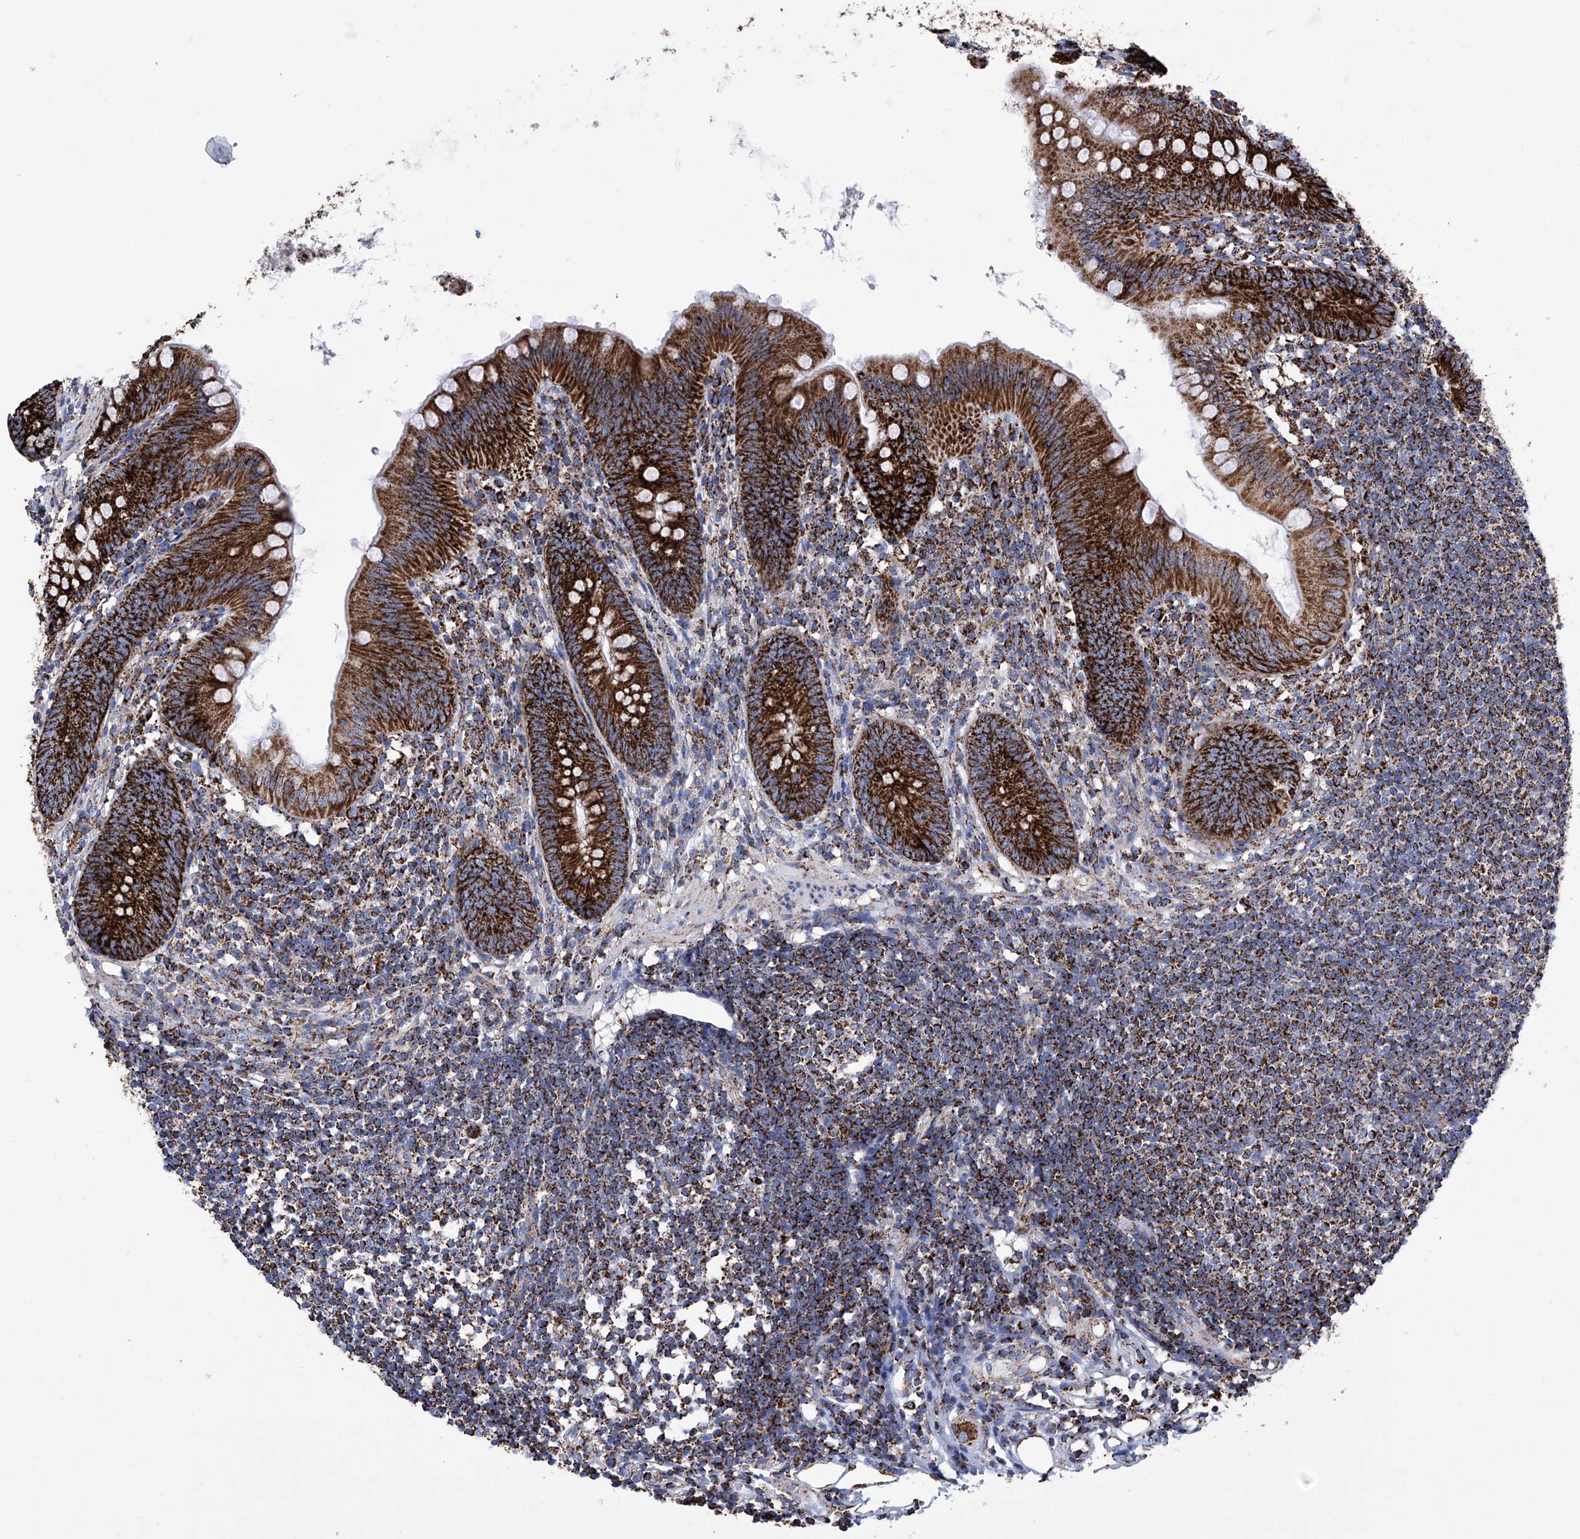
{"staining": {"intensity": "strong", "quantity": ">75%", "location": "cytoplasmic/membranous"}, "tissue": "appendix", "cell_type": "Glandular cells", "image_type": "normal", "snomed": [{"axis": "morphology", "description": "Normal tissue, NOS"}, {"axis": "topography", "description": "Appendix"}], "caption": "This image shows benign appendix stained with immunohistochemistry (IHC) to label a protein in brown. The cytoplasmic/membranous of glandular cells show strong positivity for the protein. Nuclei are counter-stained blue.", "gene": "ATP5PF", "patient": {"sex": "female", "age": 62}}